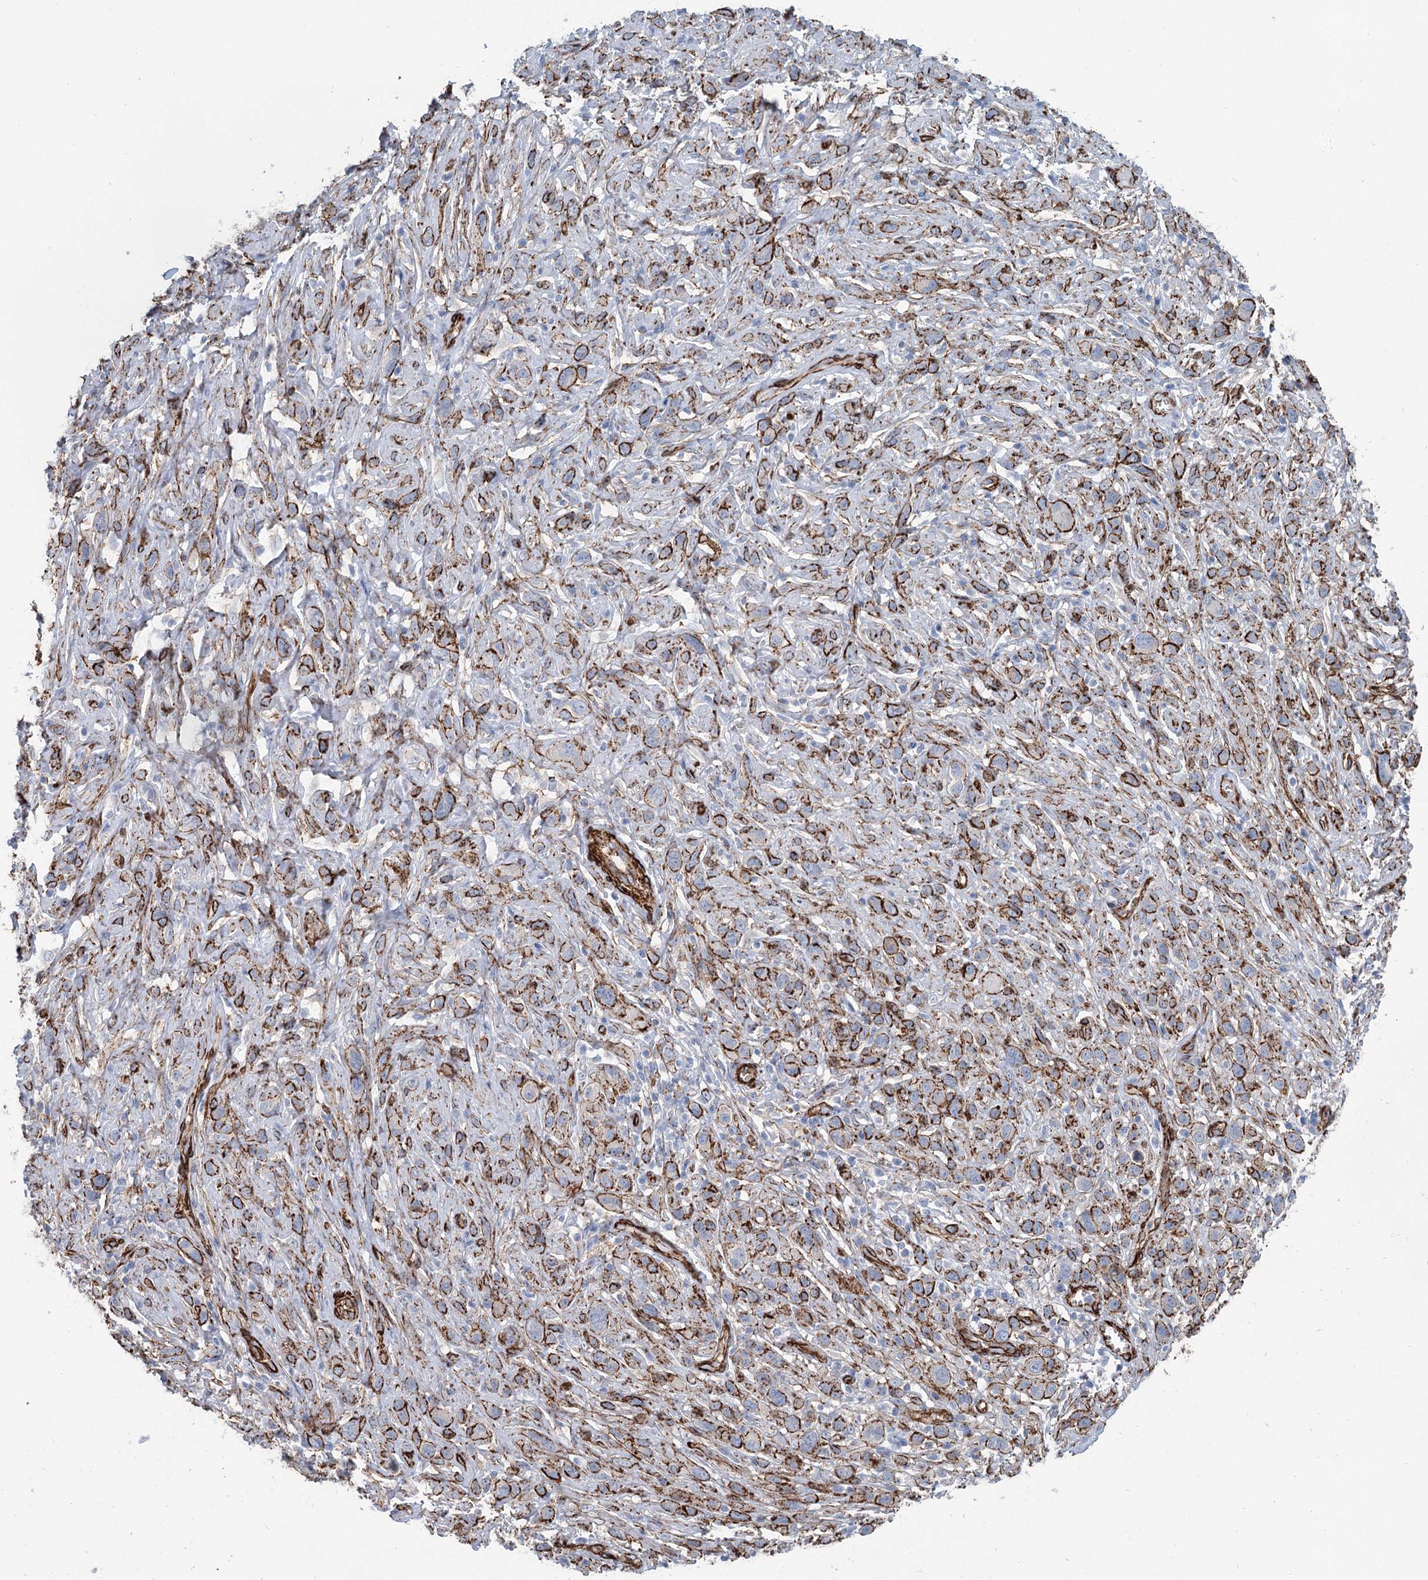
{"staining": {"intensity": "moderate", "quantity": "25%-75%", "location": "cytoplasmic/membranous"}, "tissue": "melanoma", "cell_type": "Tumor cells", "image_type": "cancer", "snomed": [{"axis": "morphology", "description": "Malignant melanoma, NOS"}, {"axis": "topography", "description": "Skin of trunk"}], "caption": "Approximately 25%-75% of tumor cells in melanoma display moderate cytoplasmic/membranous protein expression as visualized by brown immunohistochemical staining.", "gene": "IQSEC1", "patient": {"sex": "male", "age": 71}}